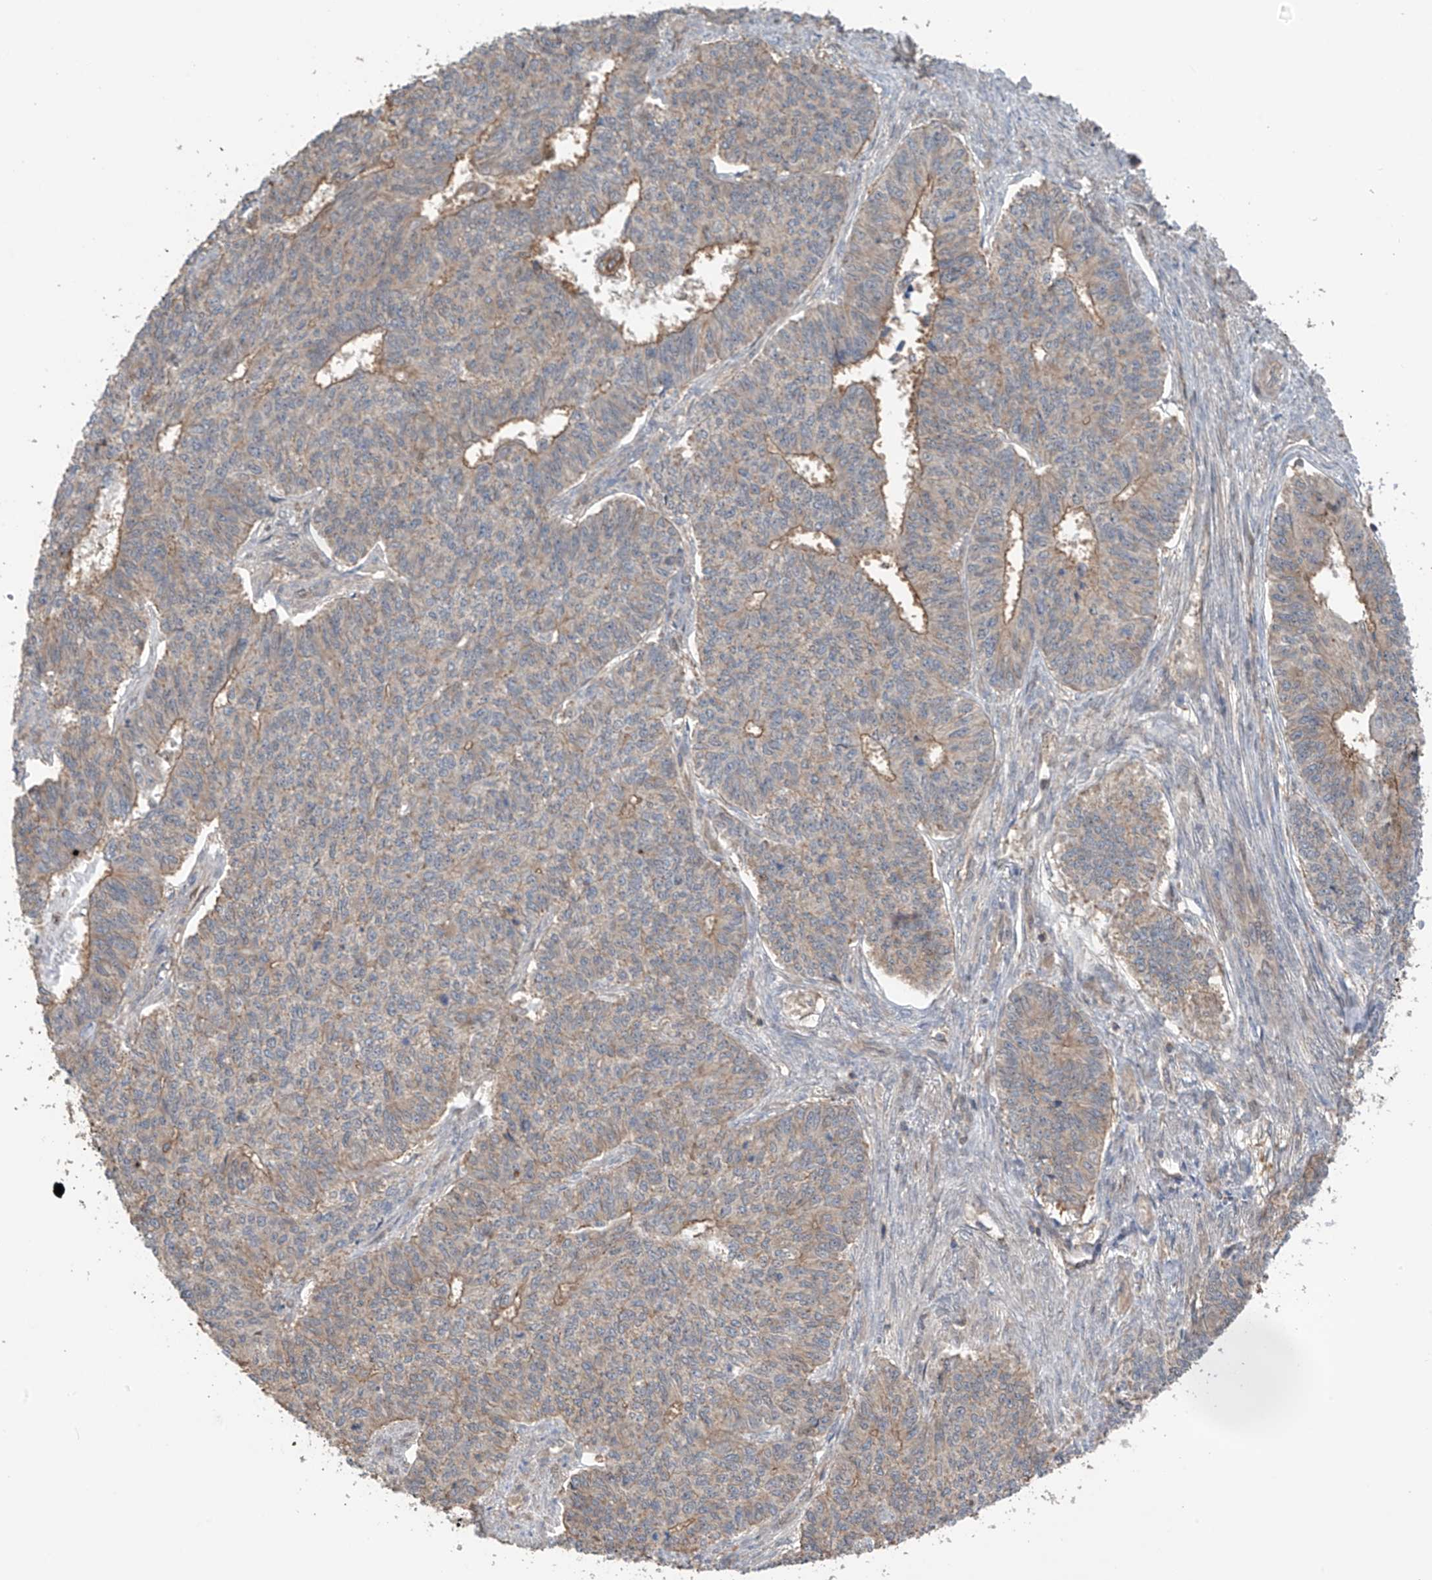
{"staining": {"intensity": "moderate", "quantity": "<25%", "location": "cytoplasmic/membranous"}, "tissue": "endometrial cancer", "cell_type": "Tumor cells", "image_type": "cancer", "snomed": [{"axis": "morphology", "description": "Adenocarcinoma, NOS"}, {"axis": "topography", "description": "Endometrium"}], "caption": "The histopathology image exhibits staining of endometrial cancer, revealing moderate cytoplasmic/membranous protein positivity (brown color) within tumor cells. The protein of interest is shown in brown color, while the nuclei are stained blue.", "gene": "RPAIN", "patient": {"sex": "female", "age": 32}}